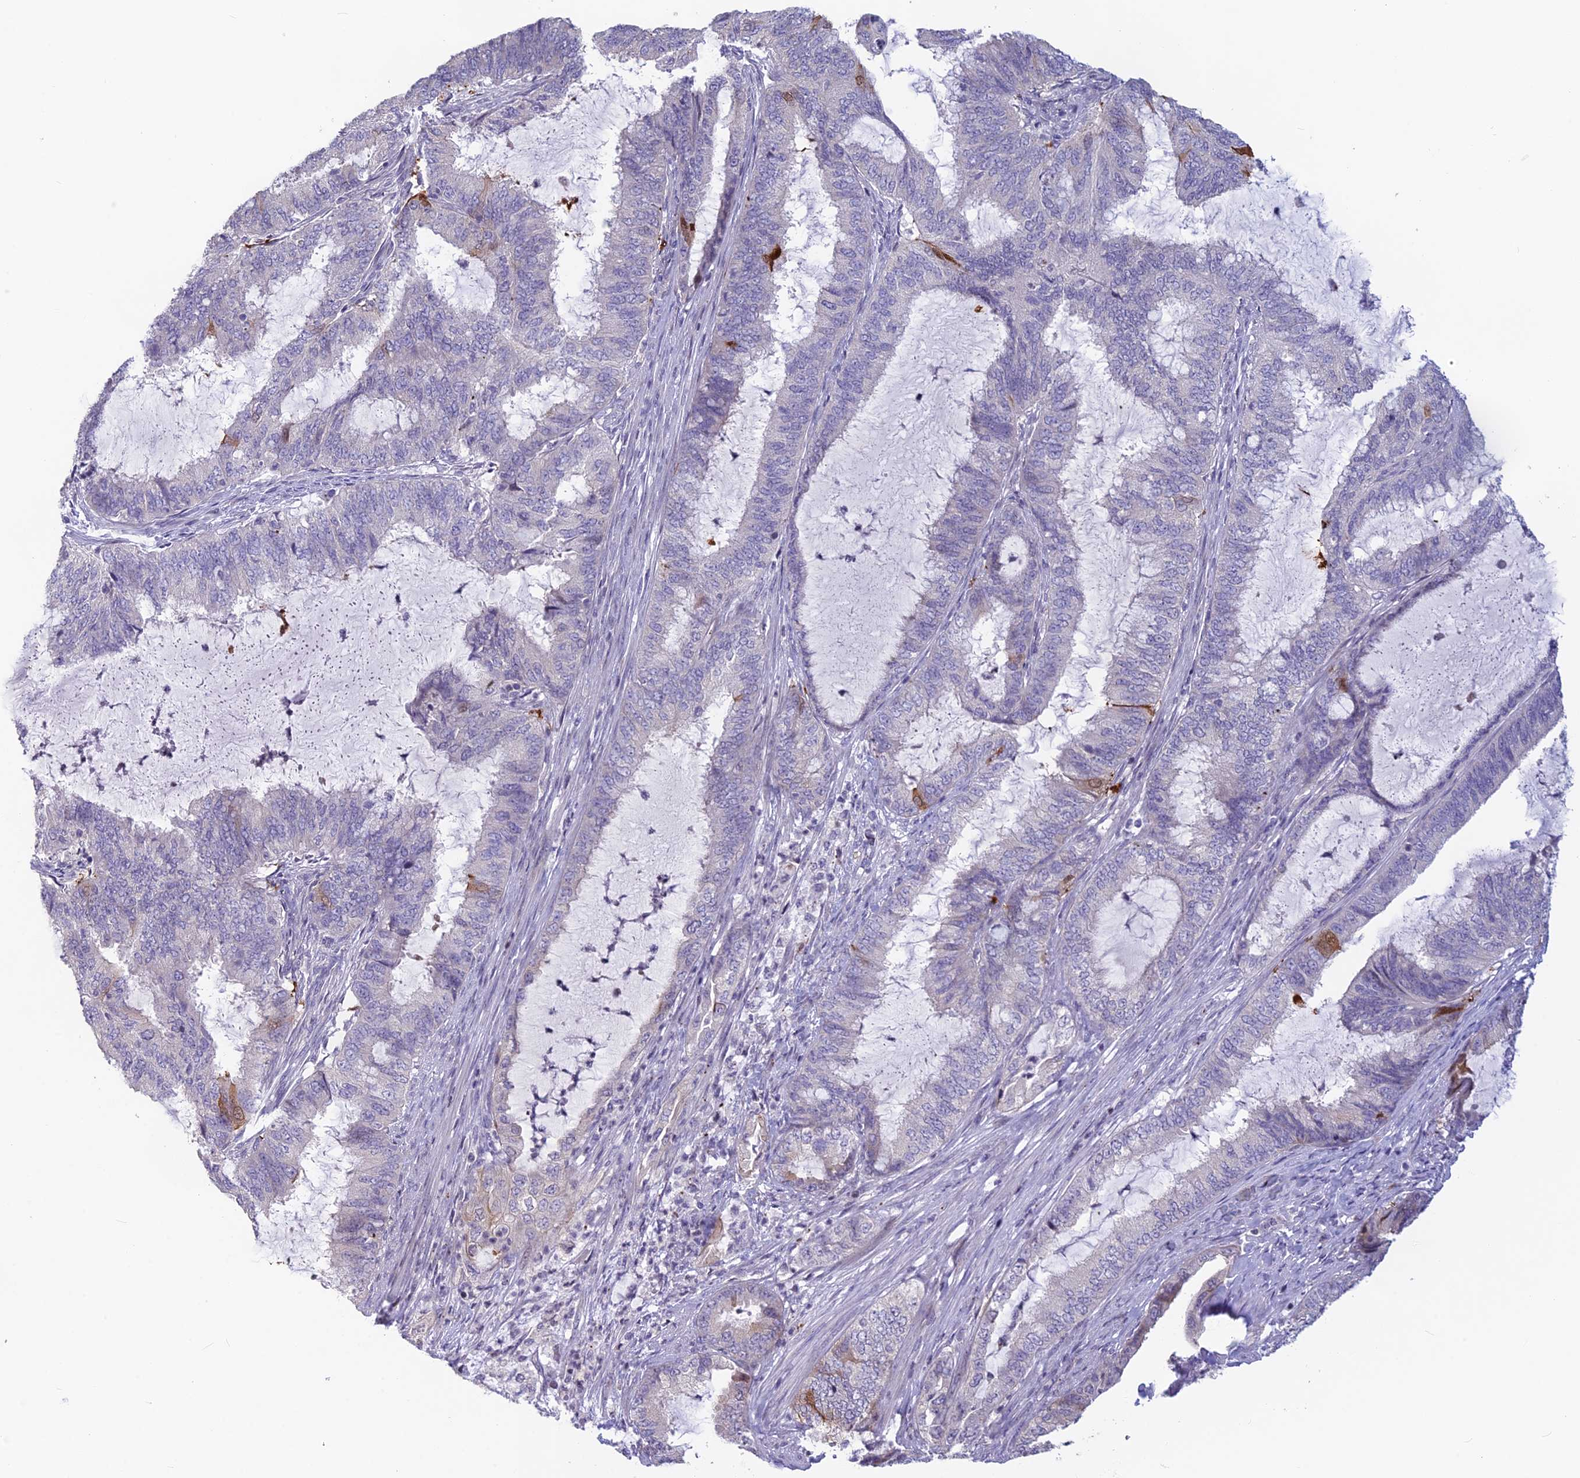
{"staining": {"intensity": "negative", "quantity": "none", "location": "none"}, "tissue": "endometrial cancer", "cell_type": "Tumor cells", "image_type": "cancer", "snomed": [{"axis": "morphology", "description": "Adenocarcinoma, NOS"}, {"axis": "topography", "description": "Endometrium"}], "caption": "Endometrial cancer was stained to show a protein in brown. There is no significant staining in tumor cells. (DAB immunohistochemistry (IHC), high magnification).", "gene": "TMEM134", "patient": {"sex": "female", "age": 51}}